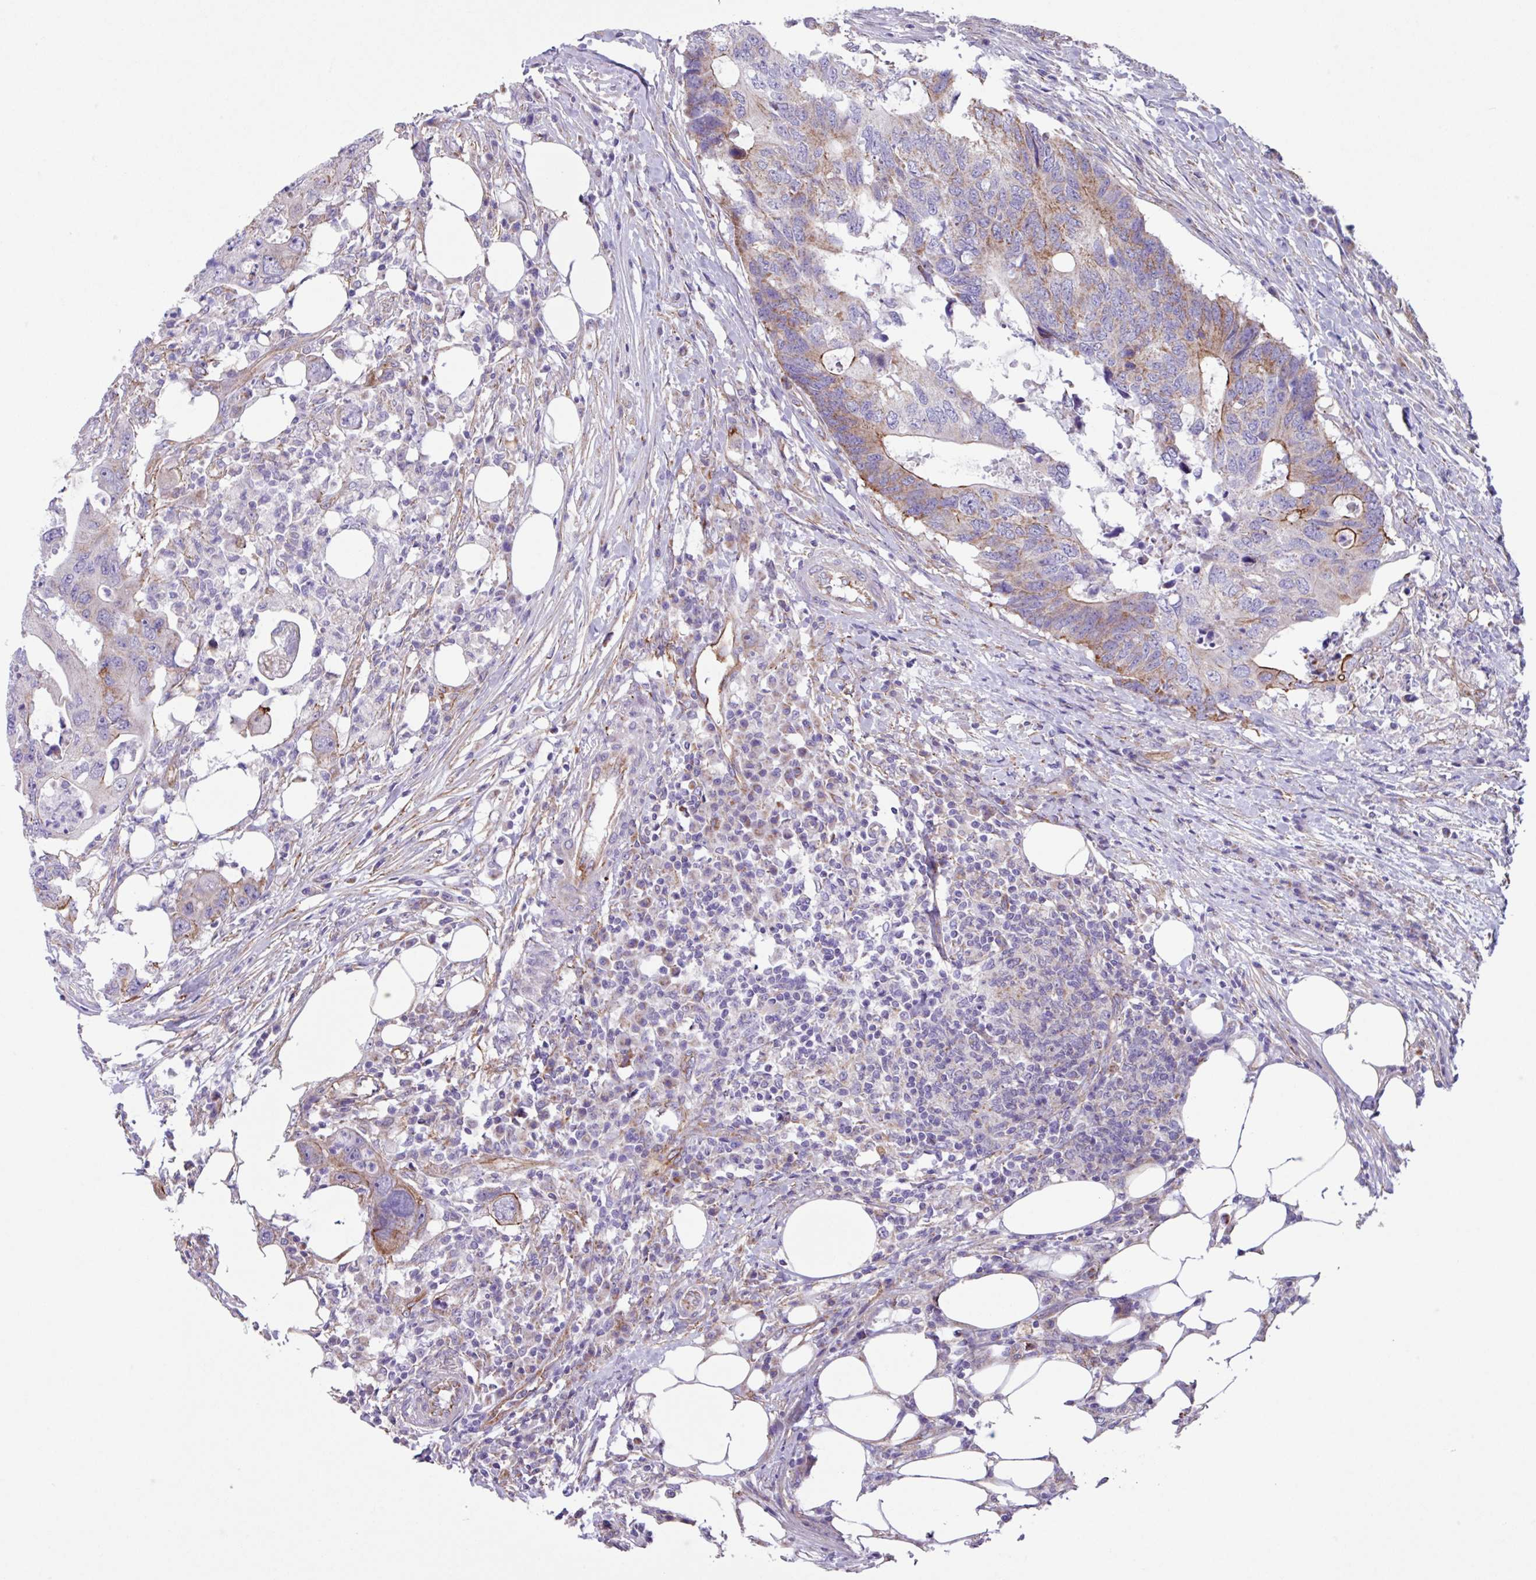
{"staining": {"intensity": "moderate", "quantity": ">75%", "location": "cytoplasmic/membranous"}, "tissue": "colorectal cancer", "cell_type": "Tumor cells", "image_type": "cancer", "snomed": [{"axis": "morphology", "description": "Adenocarcinoma, NOS"}, {"axis": "topography", "description": "Colon"}], "caption": "A photomicrograph of human colorectal cancer stained for a protein reveals moderate cytoplasmic/membranous brown staining in tumor cells.", "gene": "OTULIN", "patient": {"sex": "male", "age": 71}}